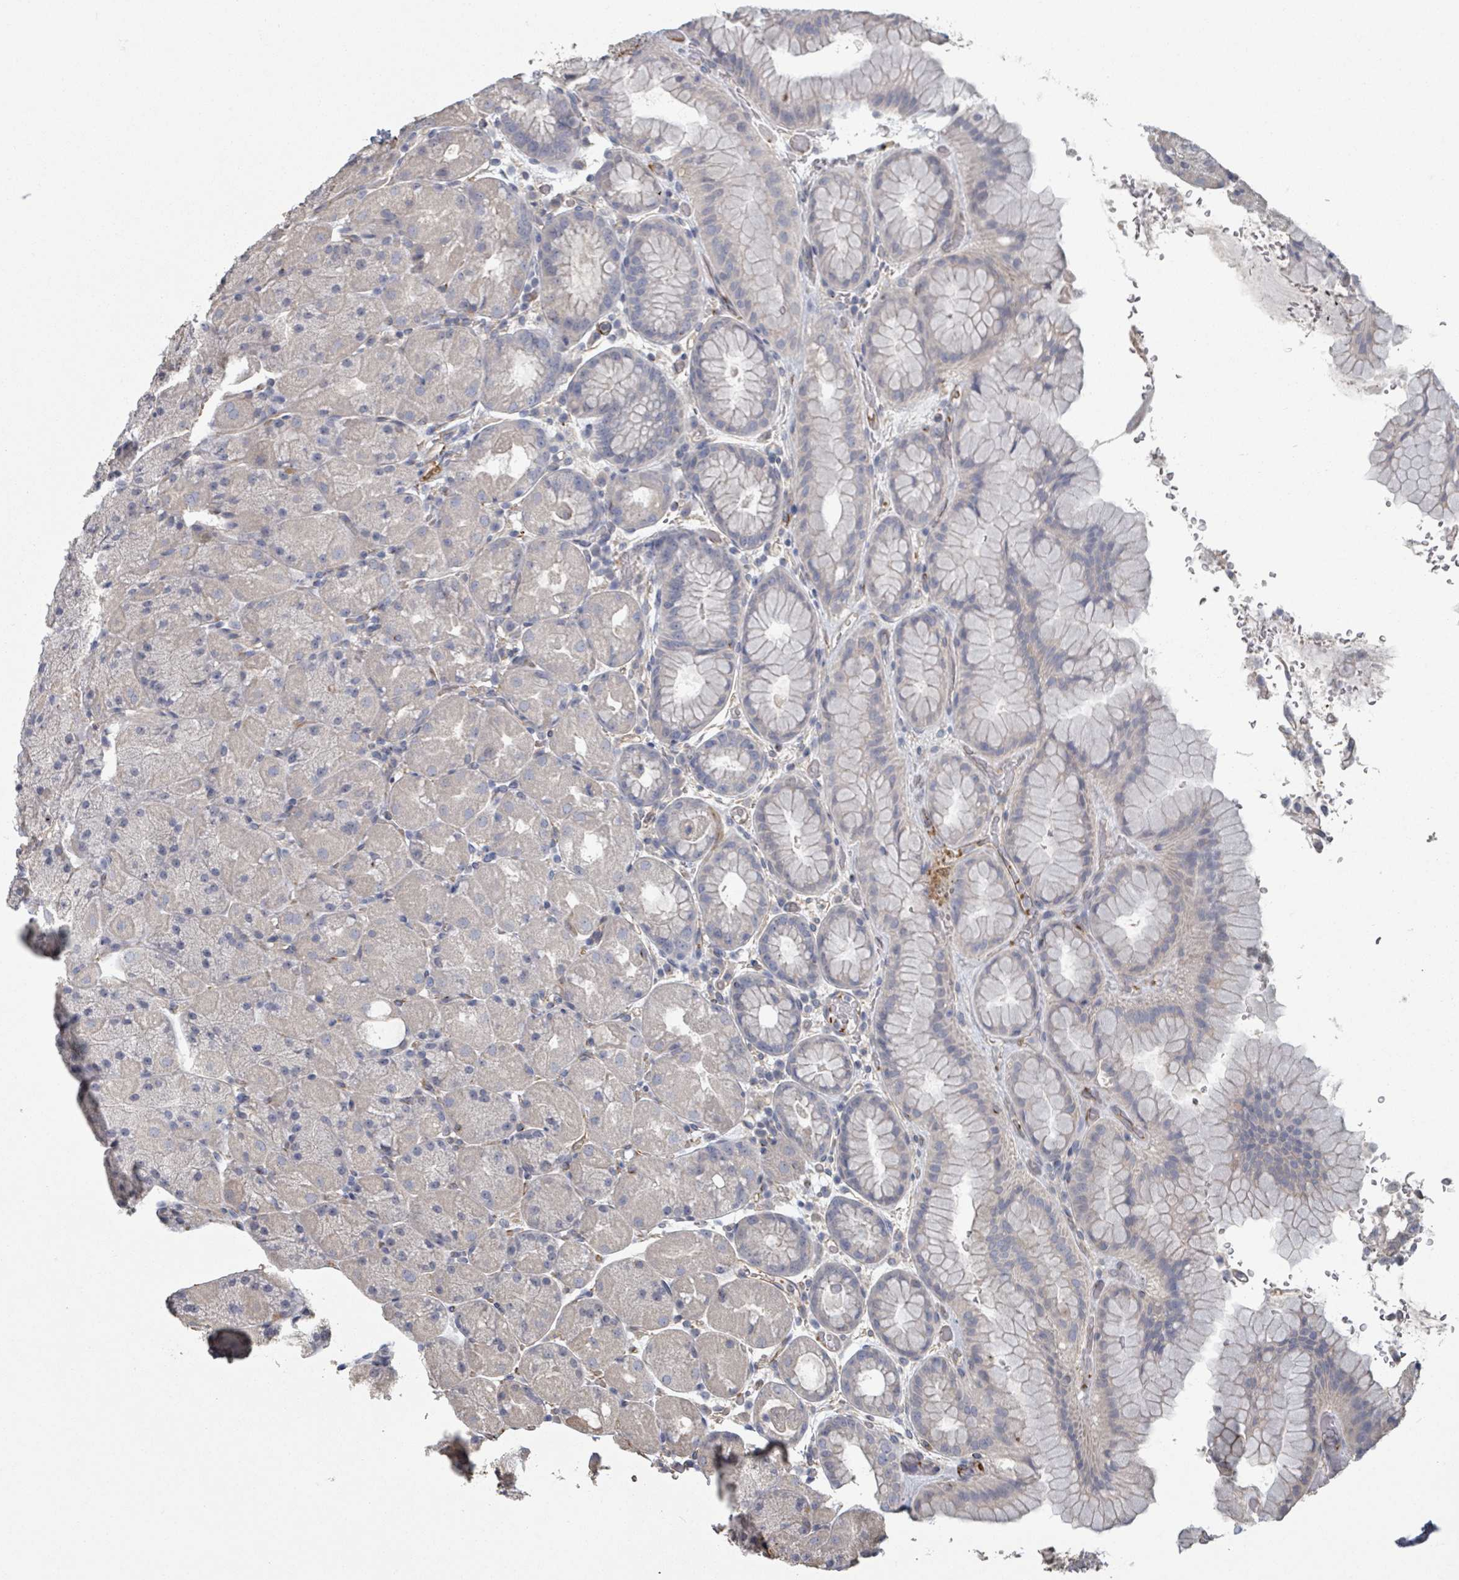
{"staining": {"intensity": "negative", "quantity": "none", "location": "none"}, "tissue": "stomach", "cell_type": "Glandular cells", "image_type": "normal", "snomed": [{"axis": "morphology", "description": "Normal tissue, NOS"}, {"axis": "topography", "description": "Stomach, upper"}, {"axis": "topography", "description": "Stomach, lower"}], "caption": "Immunohistochemistry (IHC) micrograph of normal stomach: human stomach stained with DAB (3,3'-diaminobenzidine) exhibits no significant protein staining in glandular cells. (DAB (3,3'-diaminobenzidine) immunohistochemistry (IHC) with hematoxylin counter stain).", "gene": "PLAUR", "patient": {"sex": "male", "age": 67}}